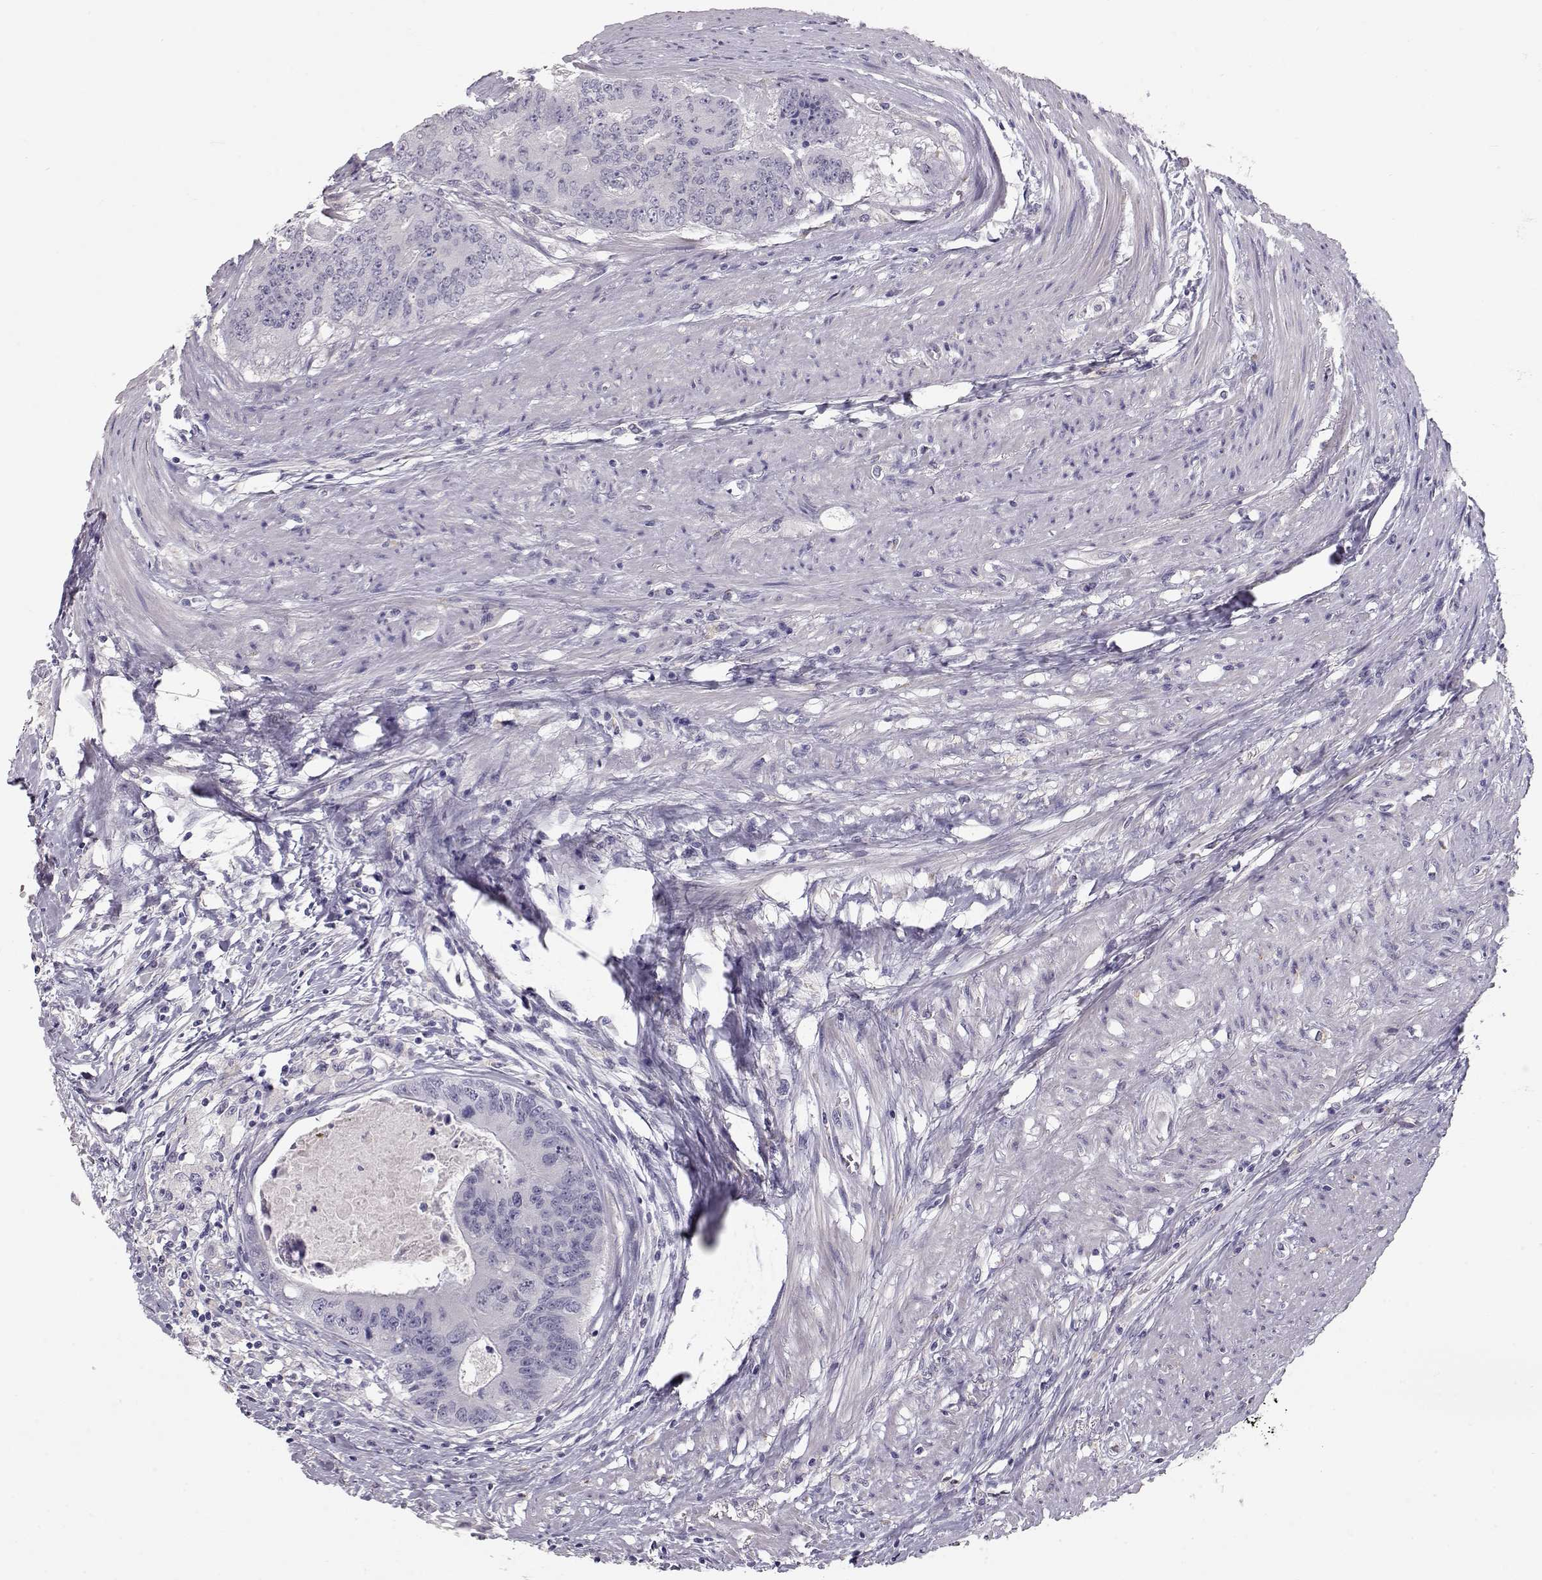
{"staining": {"intensity": "negative", "quantity": "none", "location": "none"}, "tissue": "colorectal cancer", "cell_type": "Tumor cells", "image_type": "cancer", "snomed": [{"axis": "morphology", "description": "Adenocarcinoma, NOS"}, {"axis": "topography", "description": "Rectum"}], "caption": "Immunohistochemistry (IHC) of human colorectal adenocarcinoma exhibits no positivity in tumor cells. (Immunohistochemistry (IHC), brightfield microscopy, high magnification).", "gene": "SLC18A1", "patient": {"sex": "male", "age": 59}}